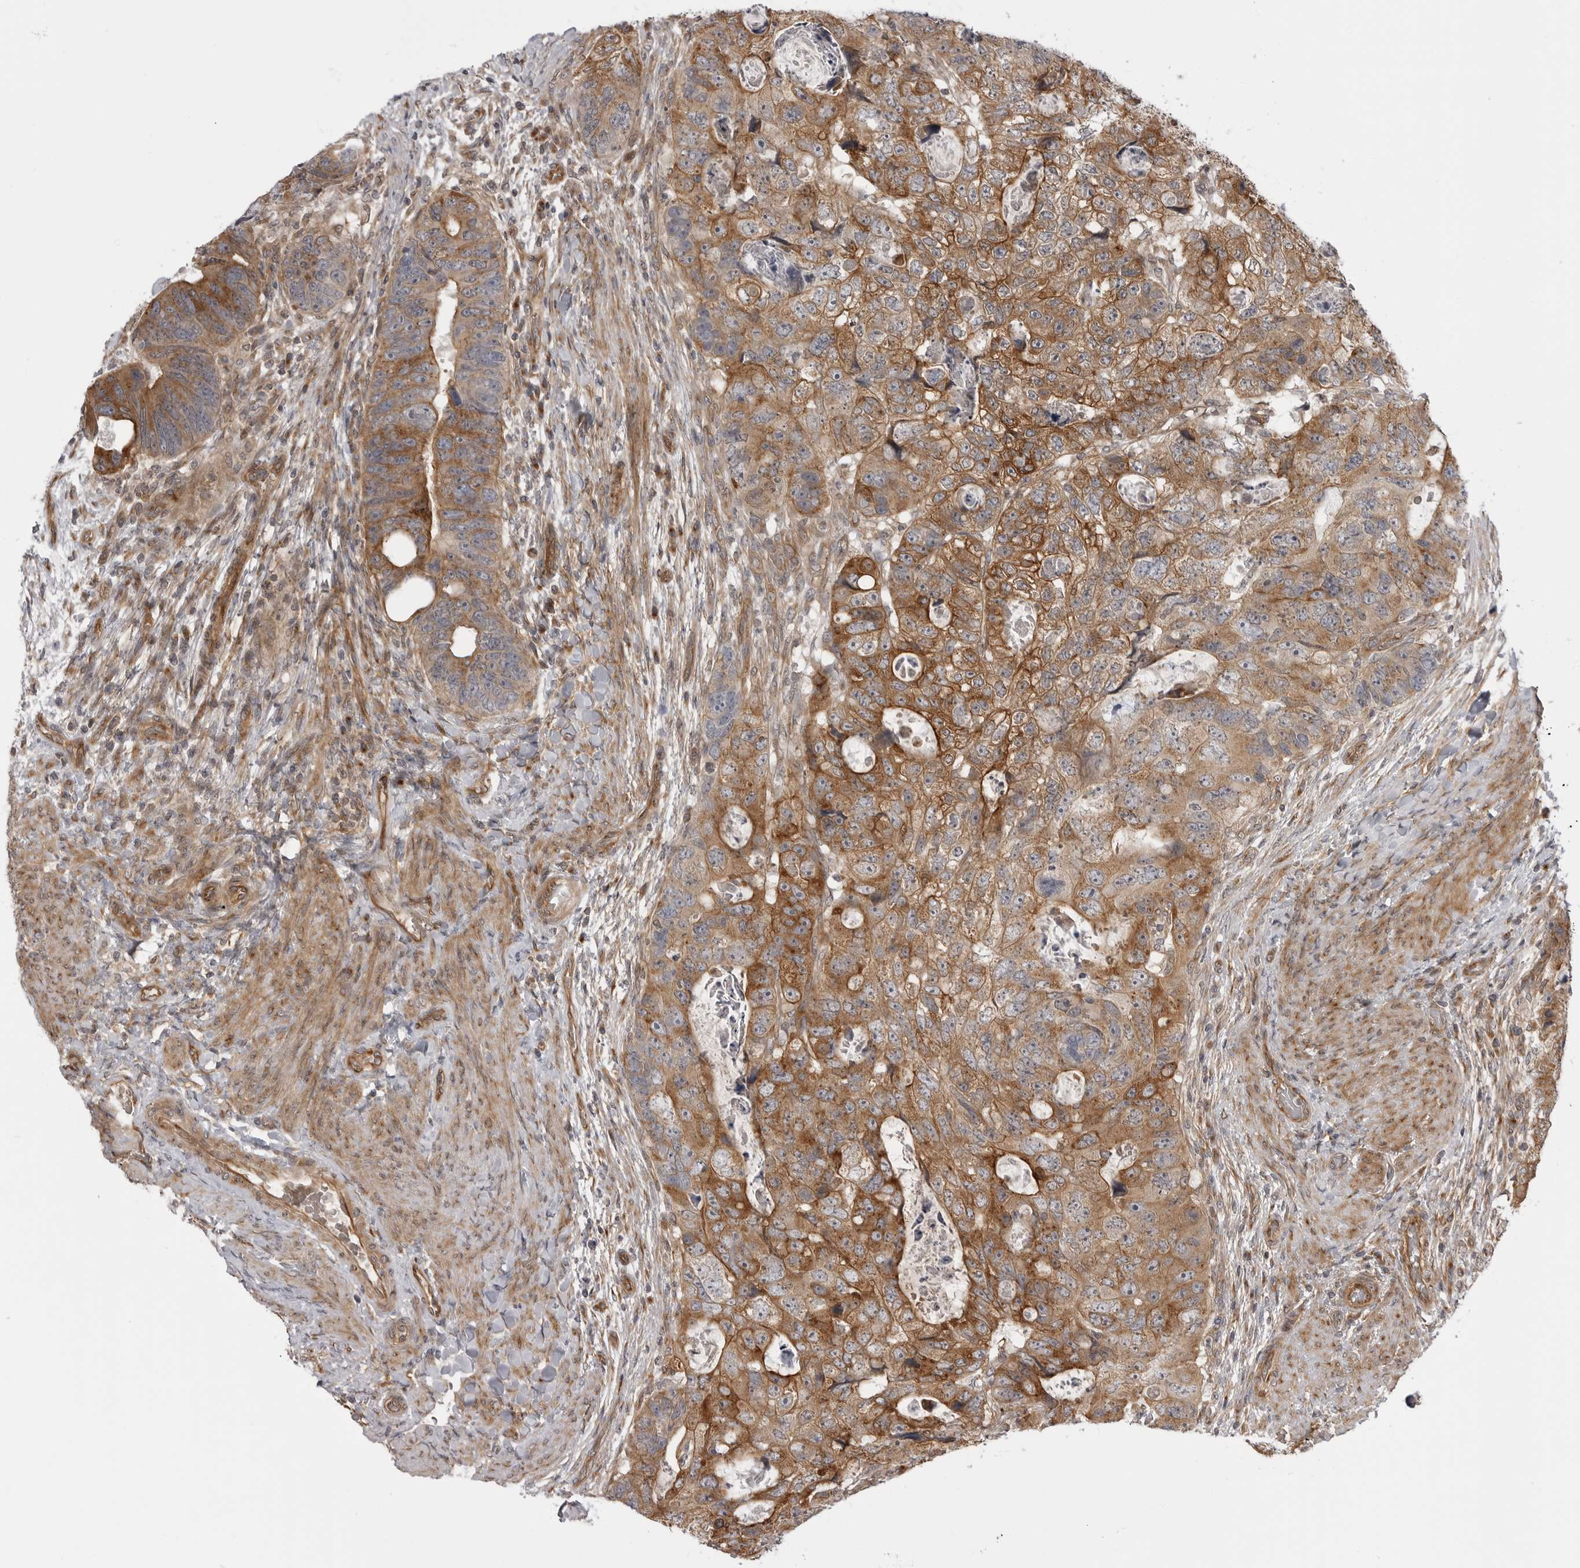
{"staining": {"intensity": "moderate", "quantity": ">75%", "location": "cytoplasmic/membranous"}, "tissue": "colorectal cancer", "cell_type": "Tumor cells", "image_type": "cancer", "snomed": [{"axis": "morphology", "description": "Adenocarcinoma, NOS"}, {"axis": "topography", "description": "Rectum"}], "caption": "This photomicrograph shows colorectal adenocarcinoma stained with immunohistochemistry (IHC) to label a protein in brown. The cytoplasmic/membranous of tumor cells show moderate positivity for the protein. Nuclei are counter-stained blue.", "gene": "LRRC45", "patient": {"sex": "male", "age": 59}}